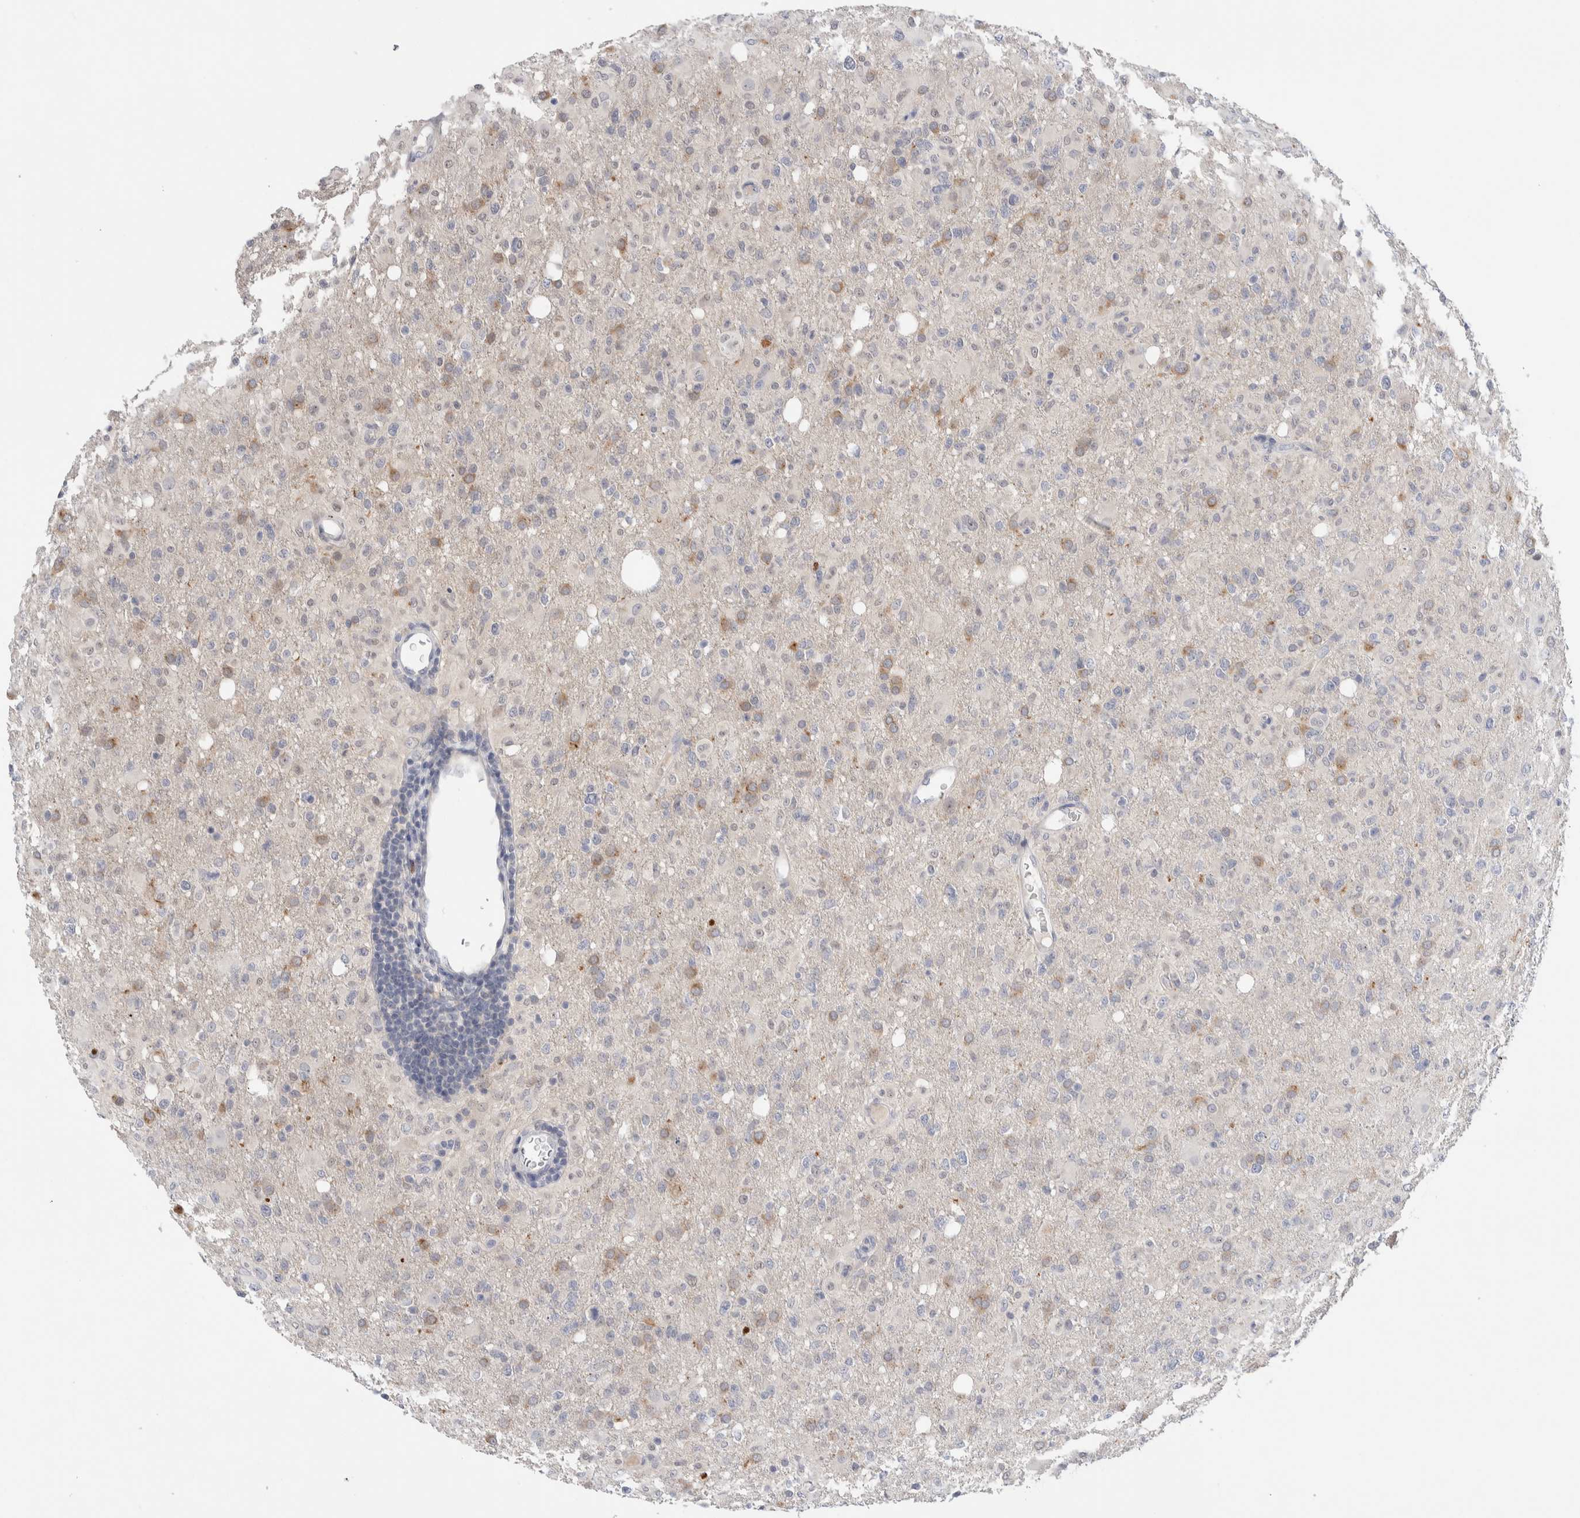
{"staining": {"intensity": "moderate", "quantity": "<25%", "location": "cytoplasmic/membranous"}, "tissue": "glioma", "cell_type": "Tumor cells", "image_type": "cancer", "snomed": [{"axis": "morphology", "description": "Glioma, malignant, High grade"}, {"axis": "topography", "description": "Brain"}], "caption": "High-grade glioma (malignant) was stained to show a protein in brown. There is low levels of moderate cytoplasmic/membranous staining in approximately <25% of tumor cells.", "gene": "DNAJB6", "patient": {"sex": "female", "age": 57}}